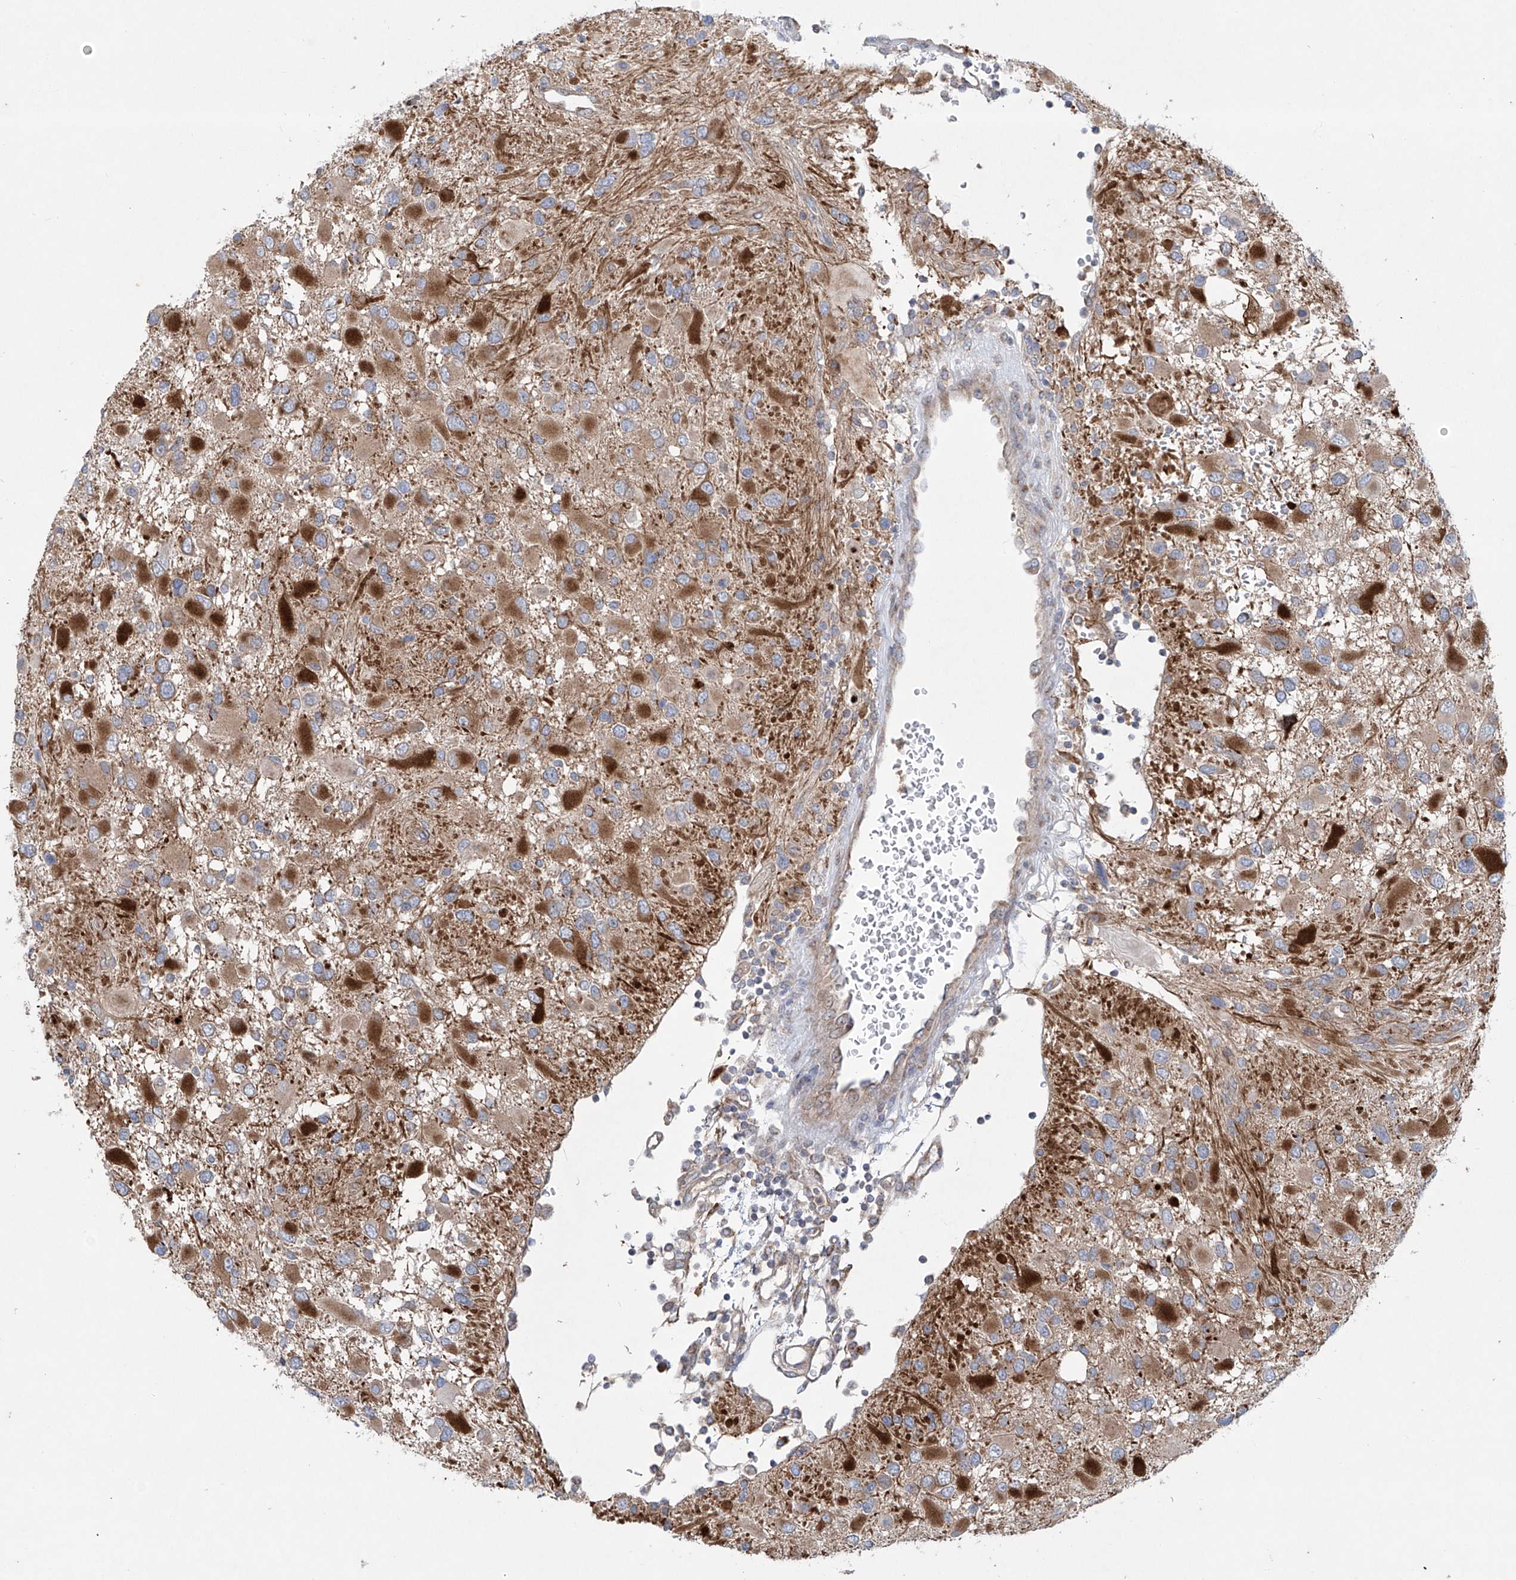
{"staining": {"intensity": "moderate", "quantity": "25%-75%", "location": "cytoplasmic/membranous"}, "tissue": "glioma", "cell_type": "Tumor cells", "image_type": "cancer", "snomed": [{"axis": "morphology", "description": "Glioma, malignant, High grade"}, {"axis": "topography", "description": "Brain"}], "caption": "The image reveals a brown stain indicating the presence of a protein in the cytoplasmic/membranous of tumor cells in glioma. (DAB (3,3'-diaminobenzidine) IHC, brown staining for protein, blue staining for nuclei).", "gene": "KLC4", "patient": {"sex": "male", "age": 53}}